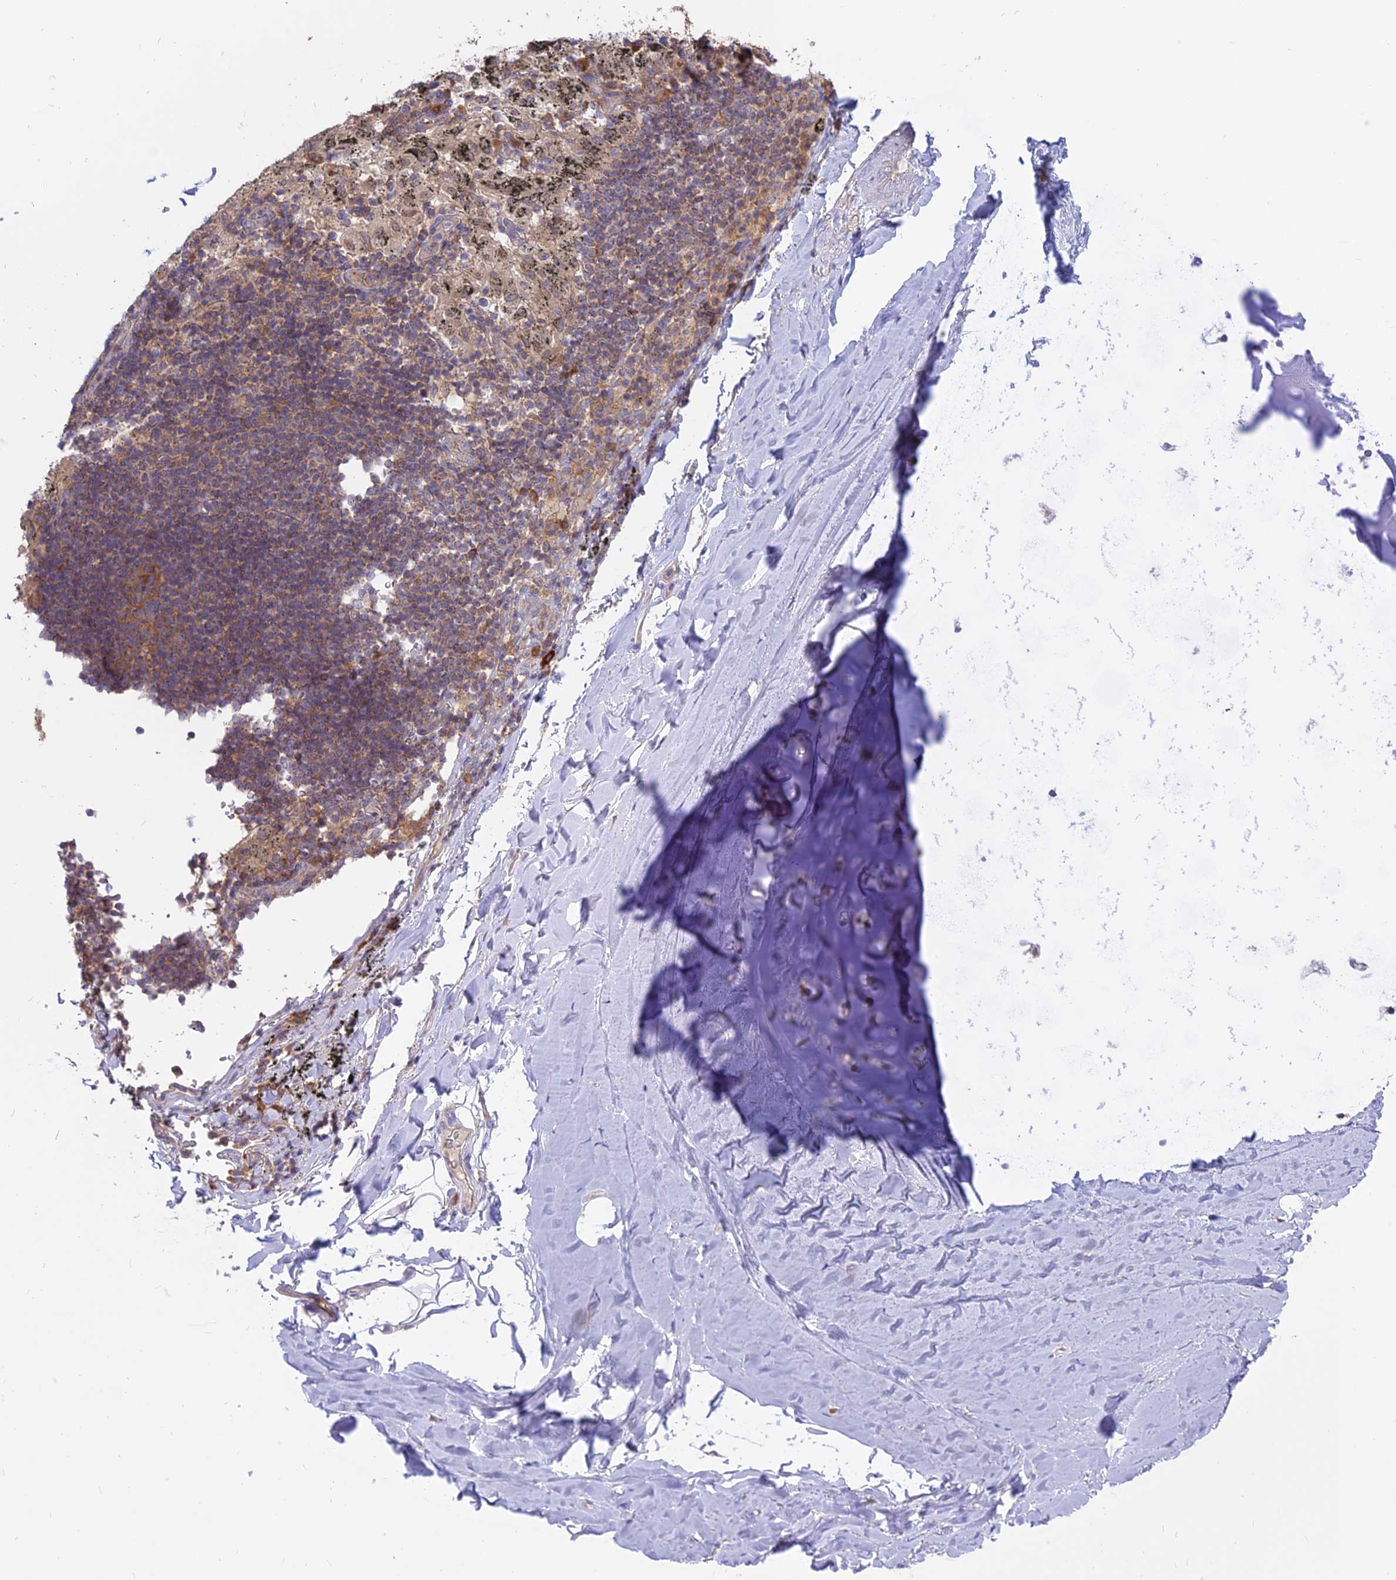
{"staining": {"intensity": "negative", "quantity": "none", "location": "none"}, "tissue": "adipose tissue", "cell_type": "Adipocytes", "image_type": "normal", "snomed": [{"axis": "morphology", "description": "Normal tissue, NOS"}, {"axis": "topography", "description": "Lymph node"}, {"axis": "topography", "description": "Bronchus"}], "caption": "IHC image of normal adipose tissue: adipose tissue stained with DAB demonstrates no significant protein staining in adipocytes. The staining was performed using DAB (3,3'-diaminobenzidine) to visualize the protein expression in brown, while the nuclei were stained in blue with hematoxylin (Magnification: 20x).", "gene": "IL21R", "patient": {"sex": "male", "age": 63}}